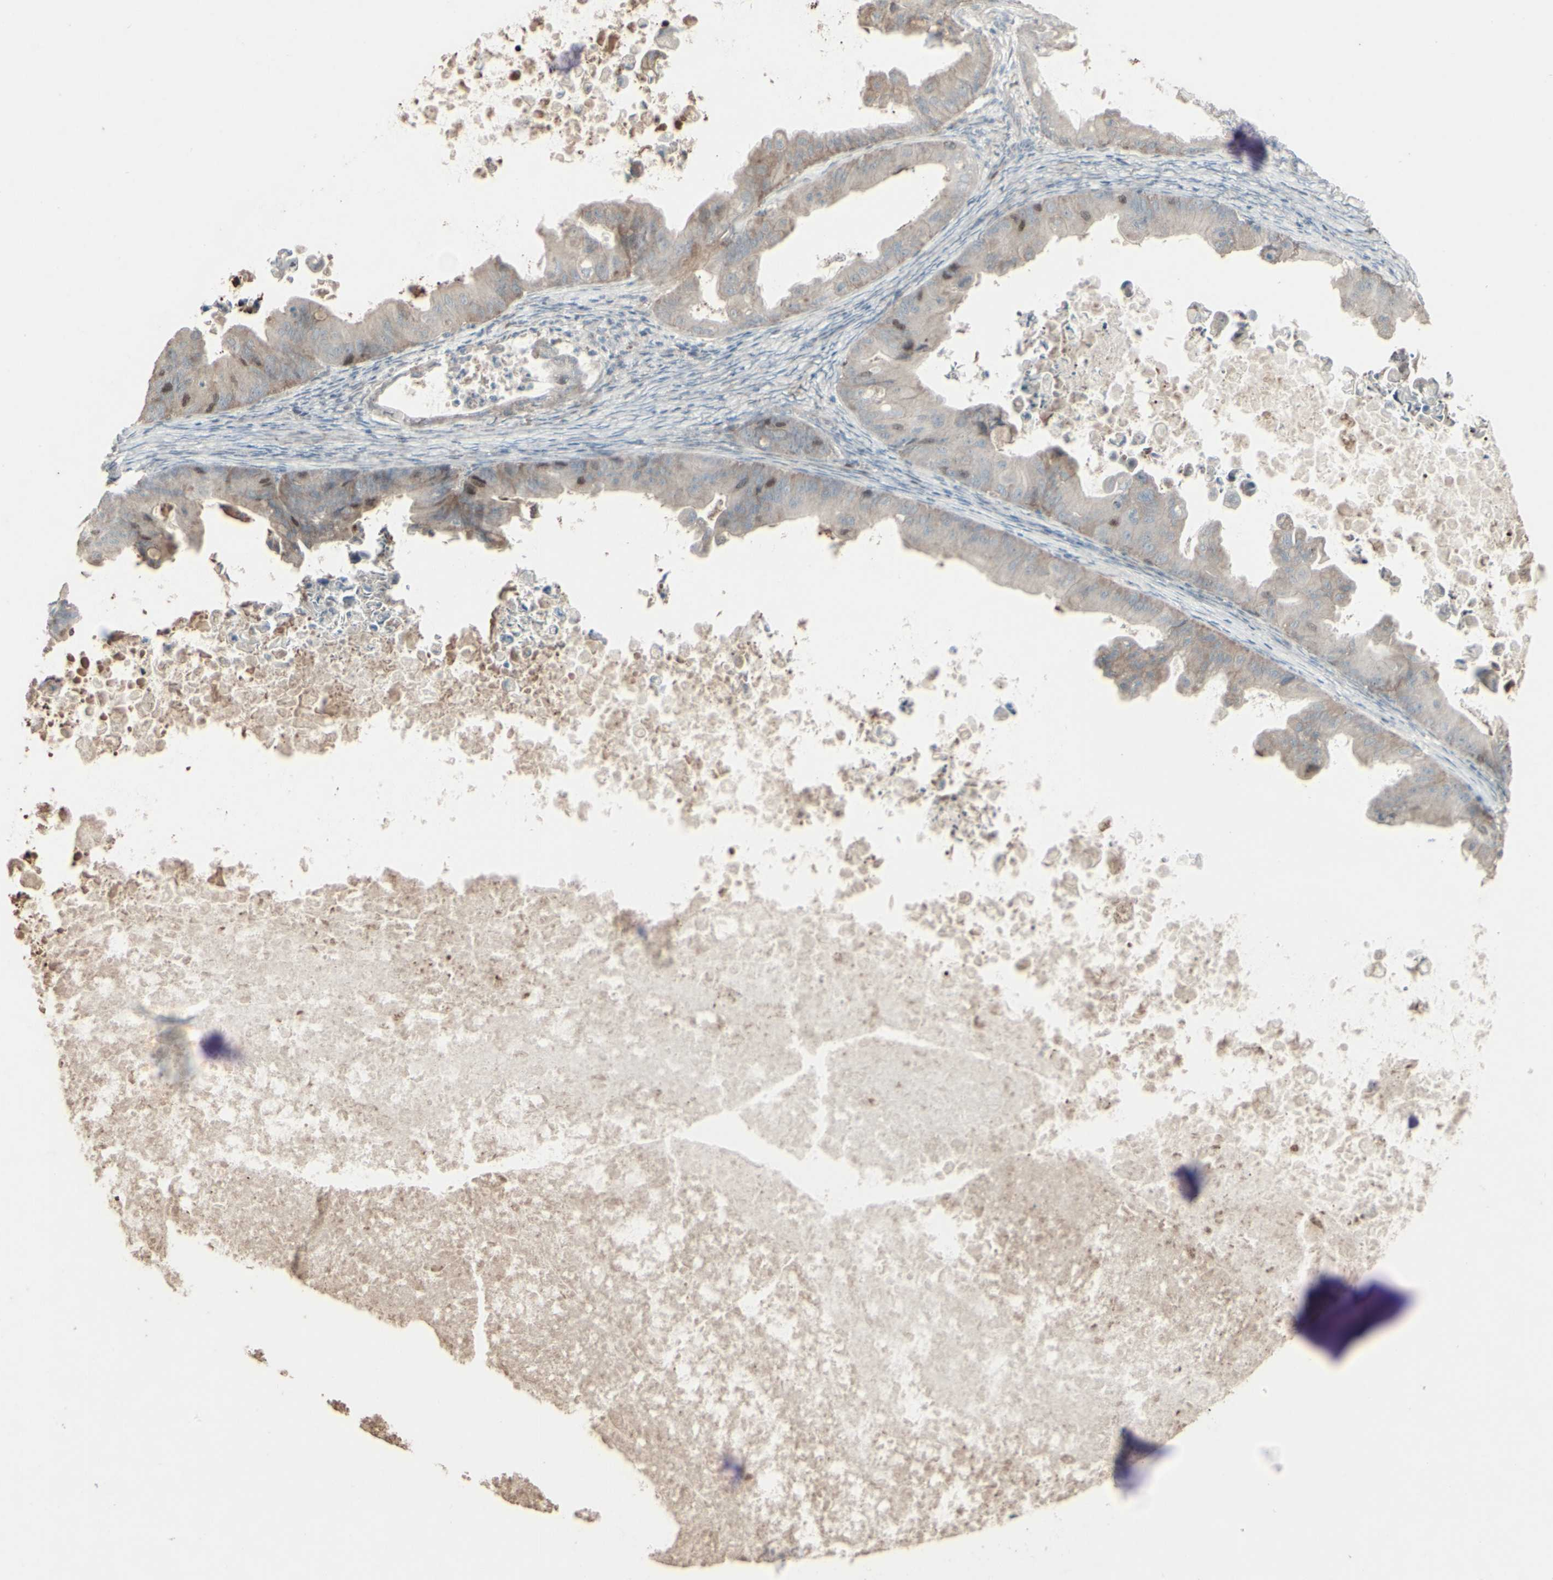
{"staining": {"intensity": "moderate", "quantity": "<25%", "location": "cytoplasmic/membranous,nuclear"}, "tissue": "ovarian cancer", "cell_type": "Tumor cells", "image_type": "cancer", "snomed": [{"axis": "morphology", "description": "Cystadenocarcinoma, mucinous, NOS"}, {"axis": "topography", "description": "Ovary"}], "caption": "Protein staining of ovarian mucinous cystadenocarcinoma tissue demonstrates moderate cytoplasmic/membranous and nuclear expression in approximately <25% of tumor cells.", "gene": "GMNN", "patient": {"sex": "female", "age": 37}}